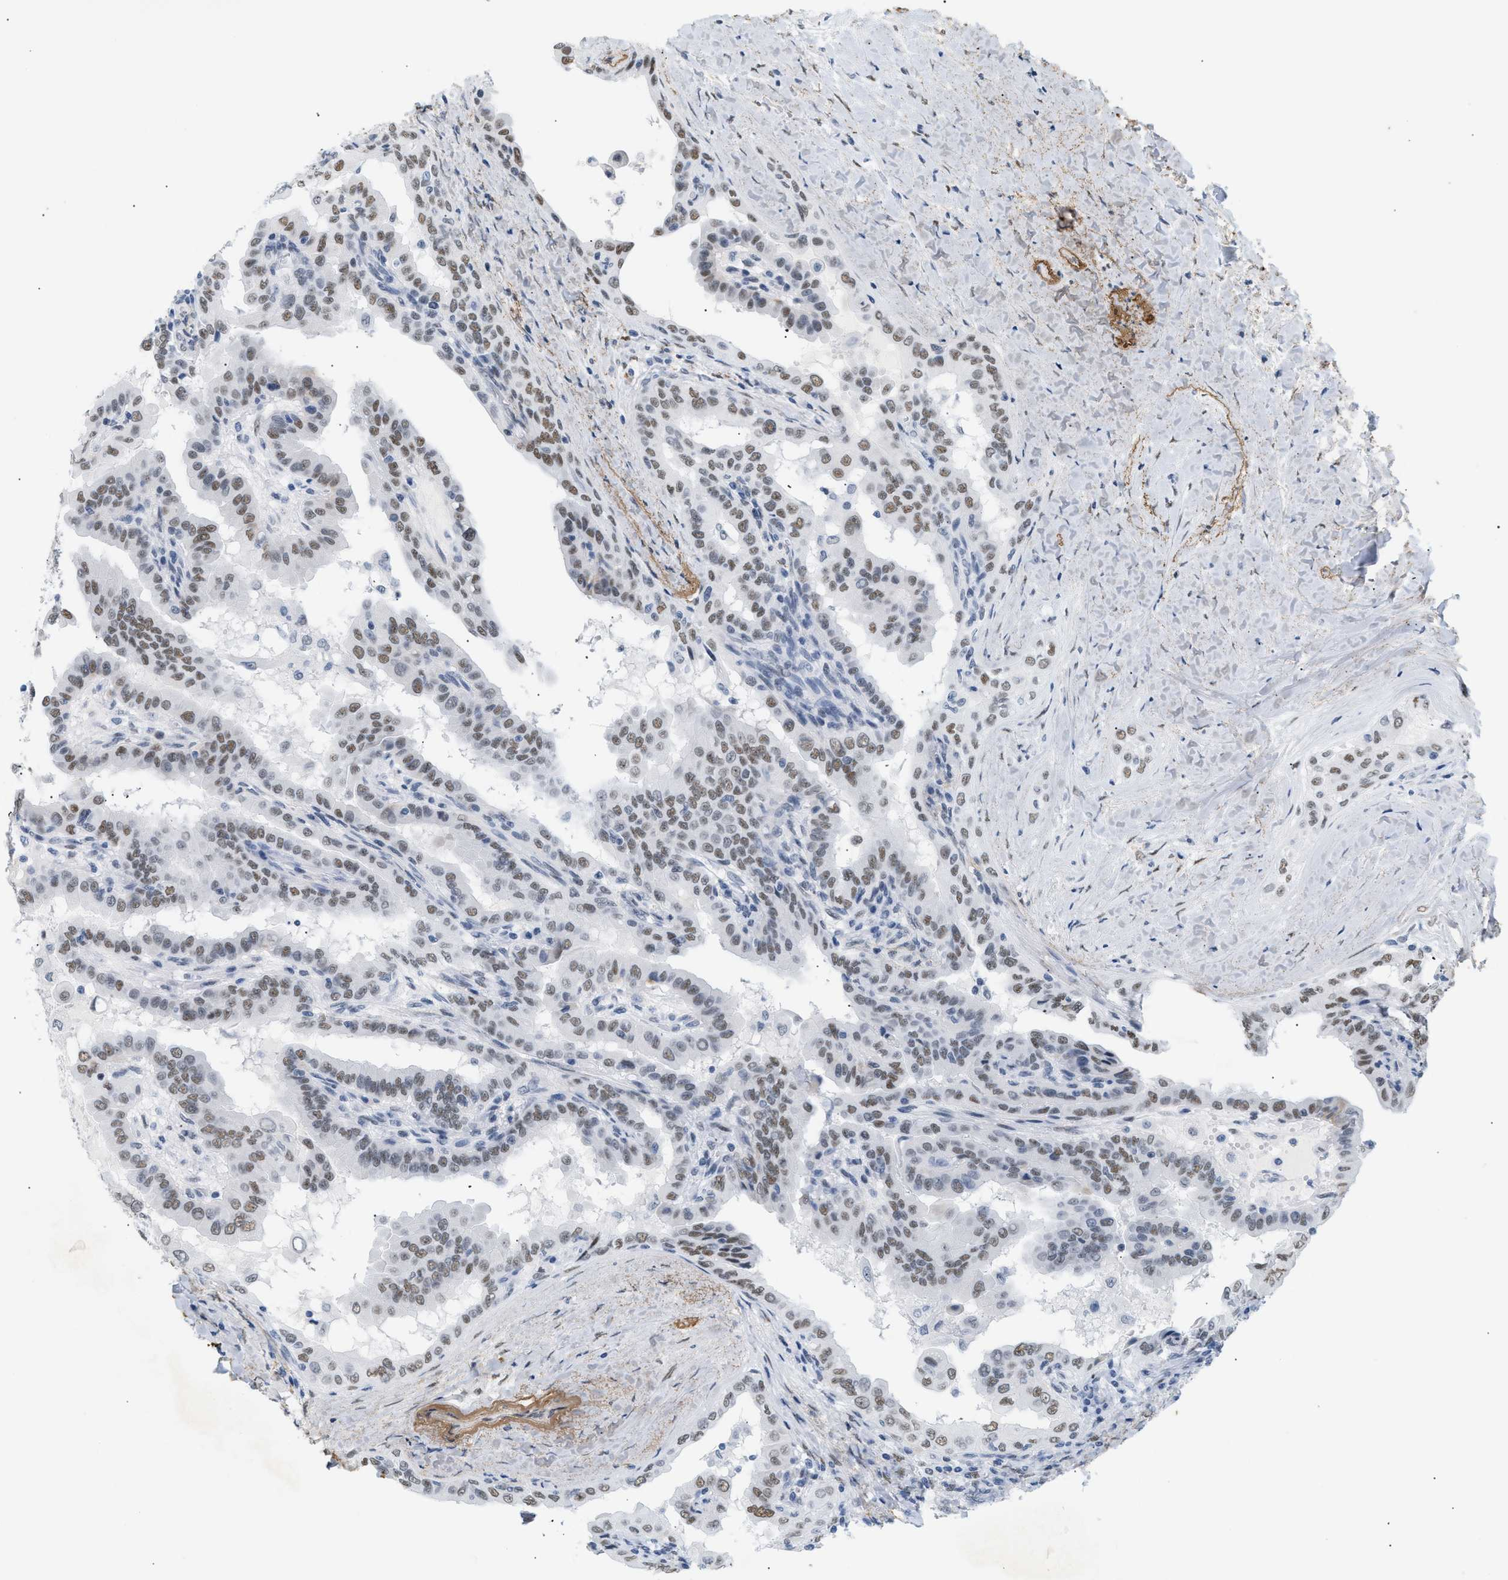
{"staining": {"intensity": "weak", "quantity": ">75%", "location": "nuclear"}, "tissue": "thyroid cancer", "cell_type": "Tumor cells", "image_type": "cancer", "snomed": [{"axis": "morphology", "description": "Papillary adenocarcinoma, NOS"}, {"axis": "topography", "description": "Thyroid gland"}], "caption": "This image displays immunohistochemistry (IHC) staining of thyroid cancer (papillary adenocarcinoma), with low weak nuclear expression in approximately >75% of tumor cells.", "gene": "ELN", "patient": {"sex": "male", "age": 33}}